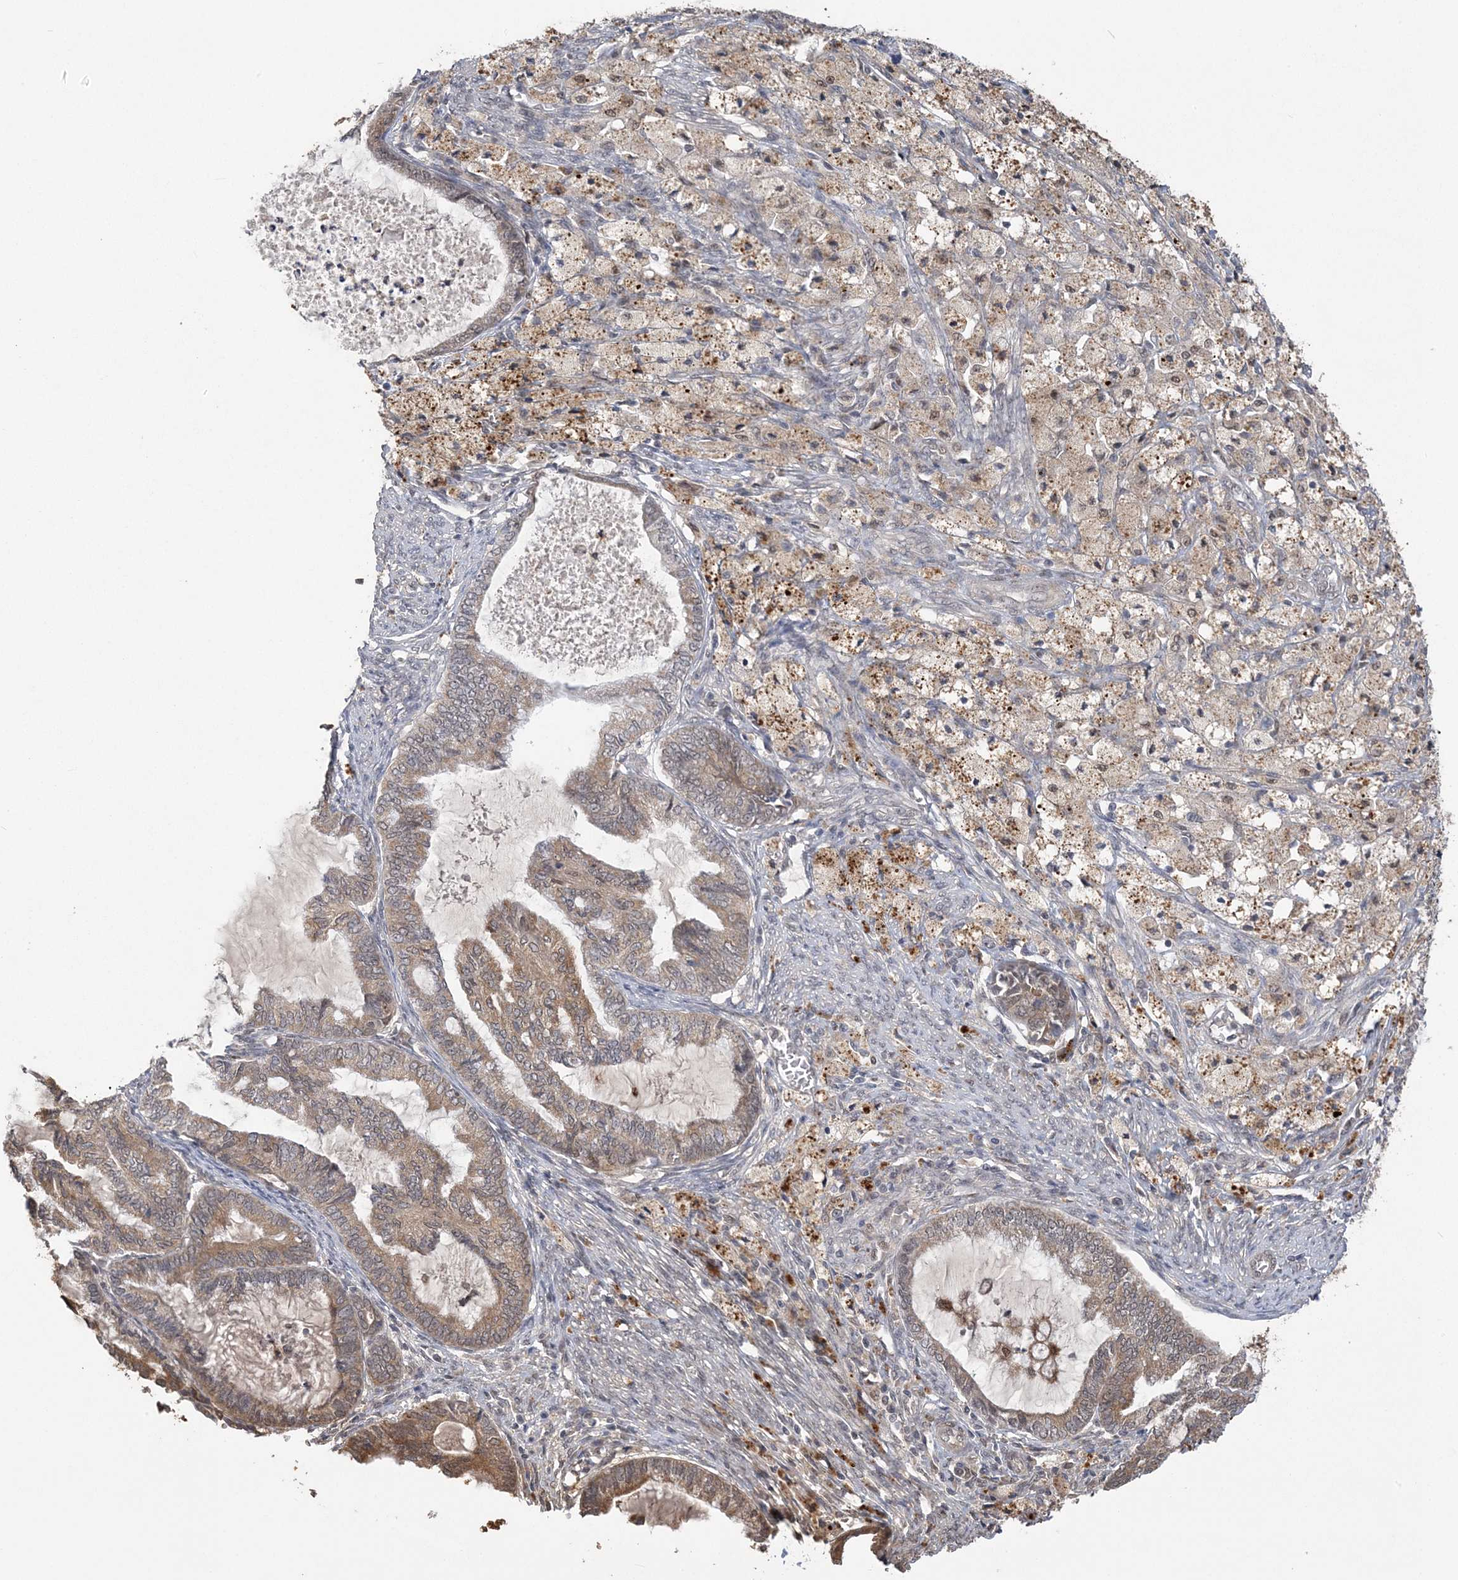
{"staining": {"intensity": "weak", "quantity": ">75%", "location": "cytoplasmic/membranous"}, "tissue": "cervical cancer", "cell_type": "Tumor cells", "image_type": "cancer", "snomed": [{"axis": "morphology", "description": "Normal tissue, NOS"}, {"axis": "morphology", "description": "Adenocarcinoma, NOS"}, {"axis": "topography", "description": "Cervix"}, {"axis": "topography", "description": "Endometrium"}], "caption": "Weak cytoplasmic/membranous protein positivity is present in approximately >75% of tumor cells in cervical adenocarcinoma.", "gene": "ZBTB7A", "patient": {"sex": "female", "age": 86}}